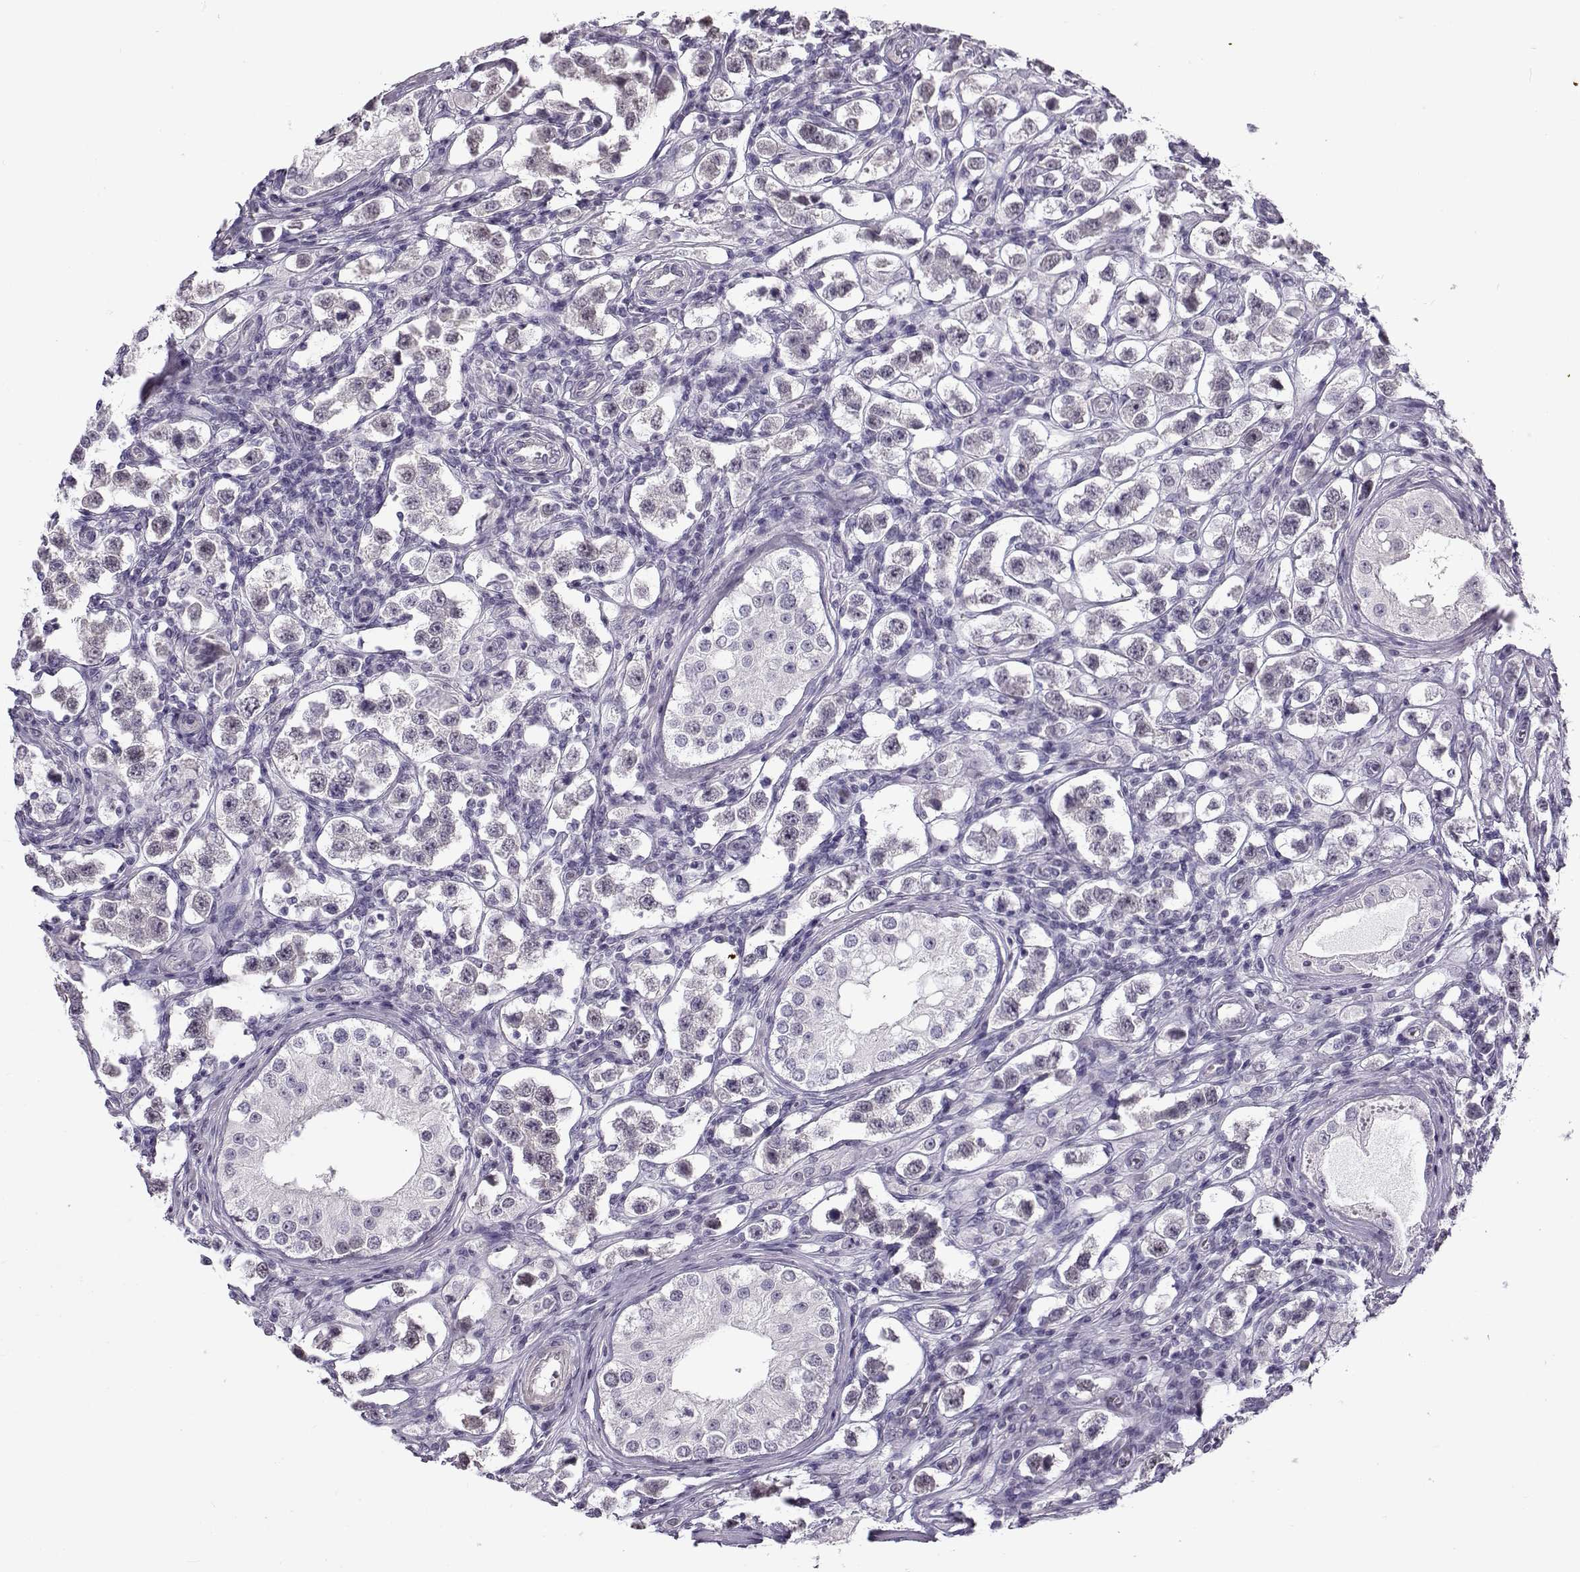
{"staining": {"intensity": "negative", "quantity": "none", "location": "none"}, "tissue": "testis cancer", "cell_type": "Tumor cells", "image_type": "cancer", "snomed": [{"axis": "morphology", "description": "Seminoma, NOS"}, {"axis": "topography", "description": "Testis"}], "caption": "DAB (3,3'-diaminobenzidine) immunohistochemical staining of human seminoma (testis) exhibits no significant positivity in tumor cells. (Stains: DAB (3,3'-diaminobenzidine) immunohistochemistry (IHC) with hematoxylin counter stain, Microscopy: brightfield microscopy at high magnification).", "gene": "TEX55", "patient": {"sex": "male", "age": 37}}